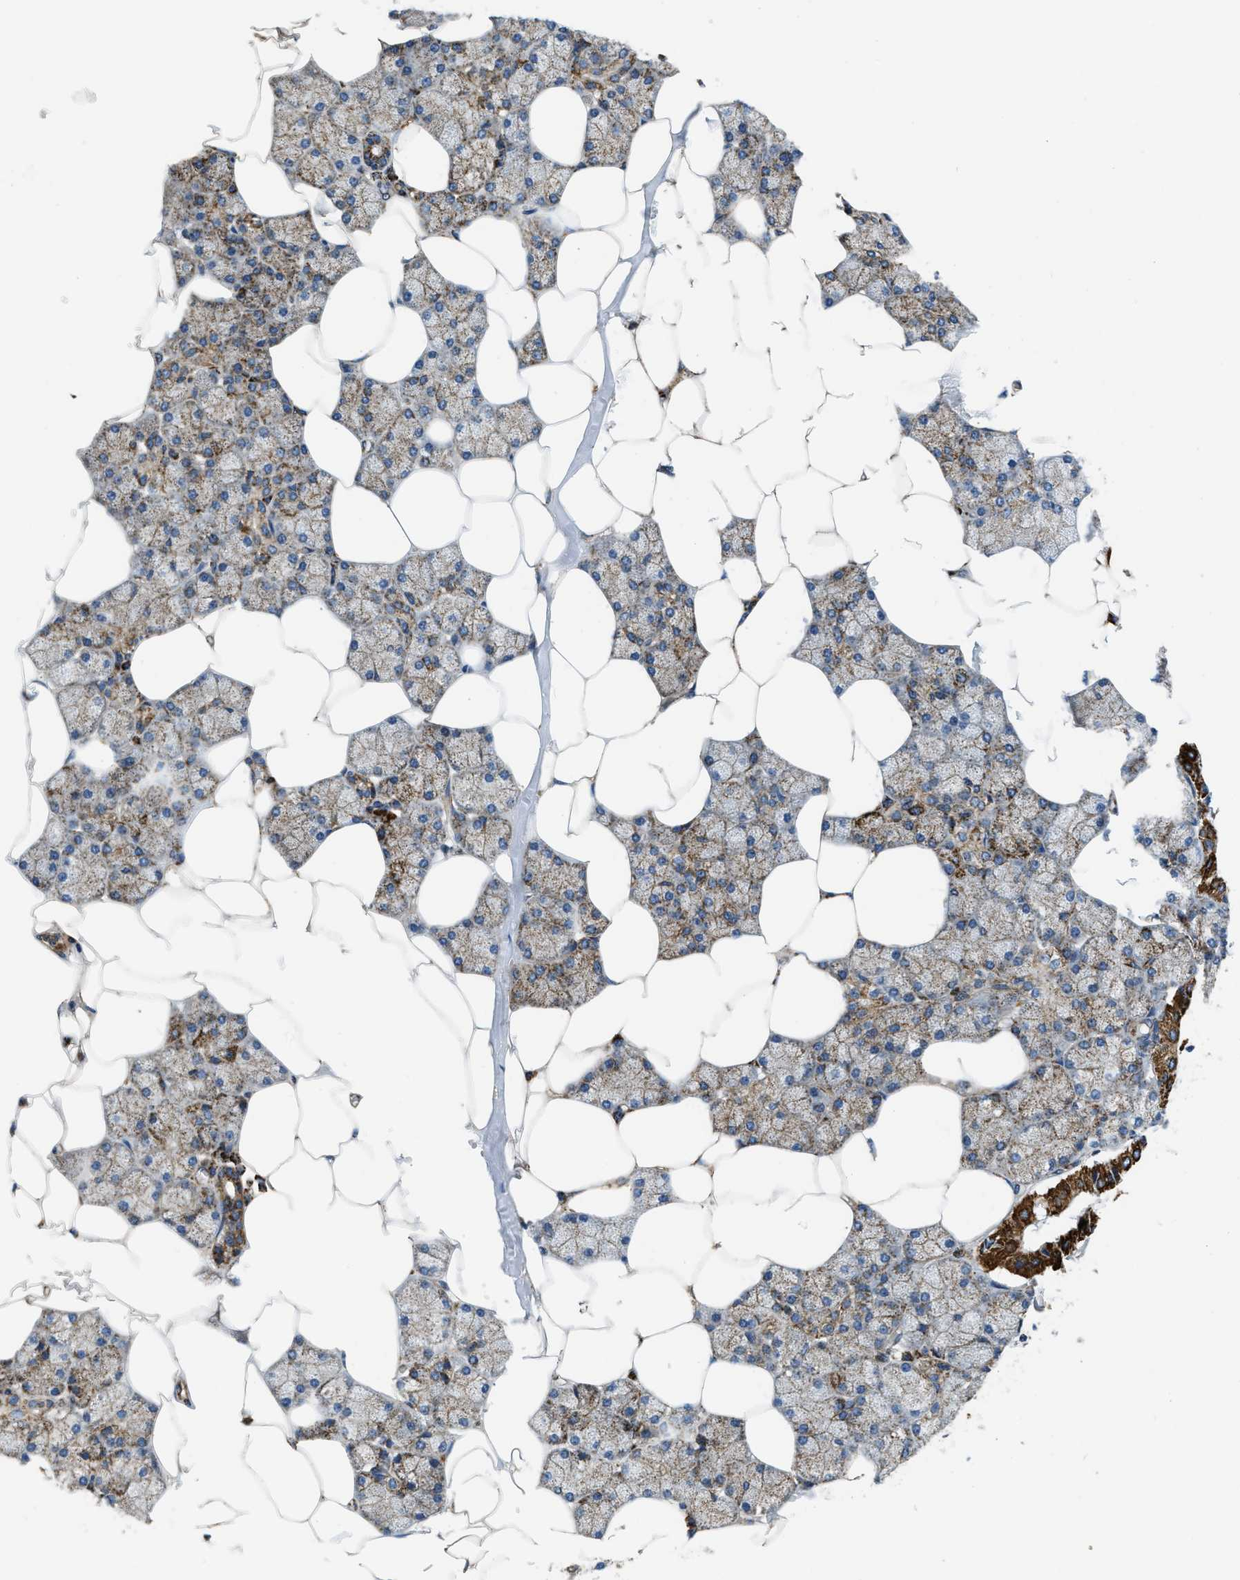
{"staining": {"intensity": "strong", "quantity": "25%-75%", "location": "cytoplasmic/membranous"}, "tissue": "salivary gland", "cell_type": "Glandular cells", "image_type": "normal", "snomed": [{"axis": "morphology", "description": "Normal tissue, NOS"}, {"axis": "topography", "description": "Salivary gland"}], "caption": "IHC photomicrograph of benign salivary gland stained for a protein (brown), which displays high levels of strong cytoplasmic/membranous positivity in approximately 25%-75% of glandular cells.", "gene": "GSDME", "patient": {"sex": "male", "age": 62}}